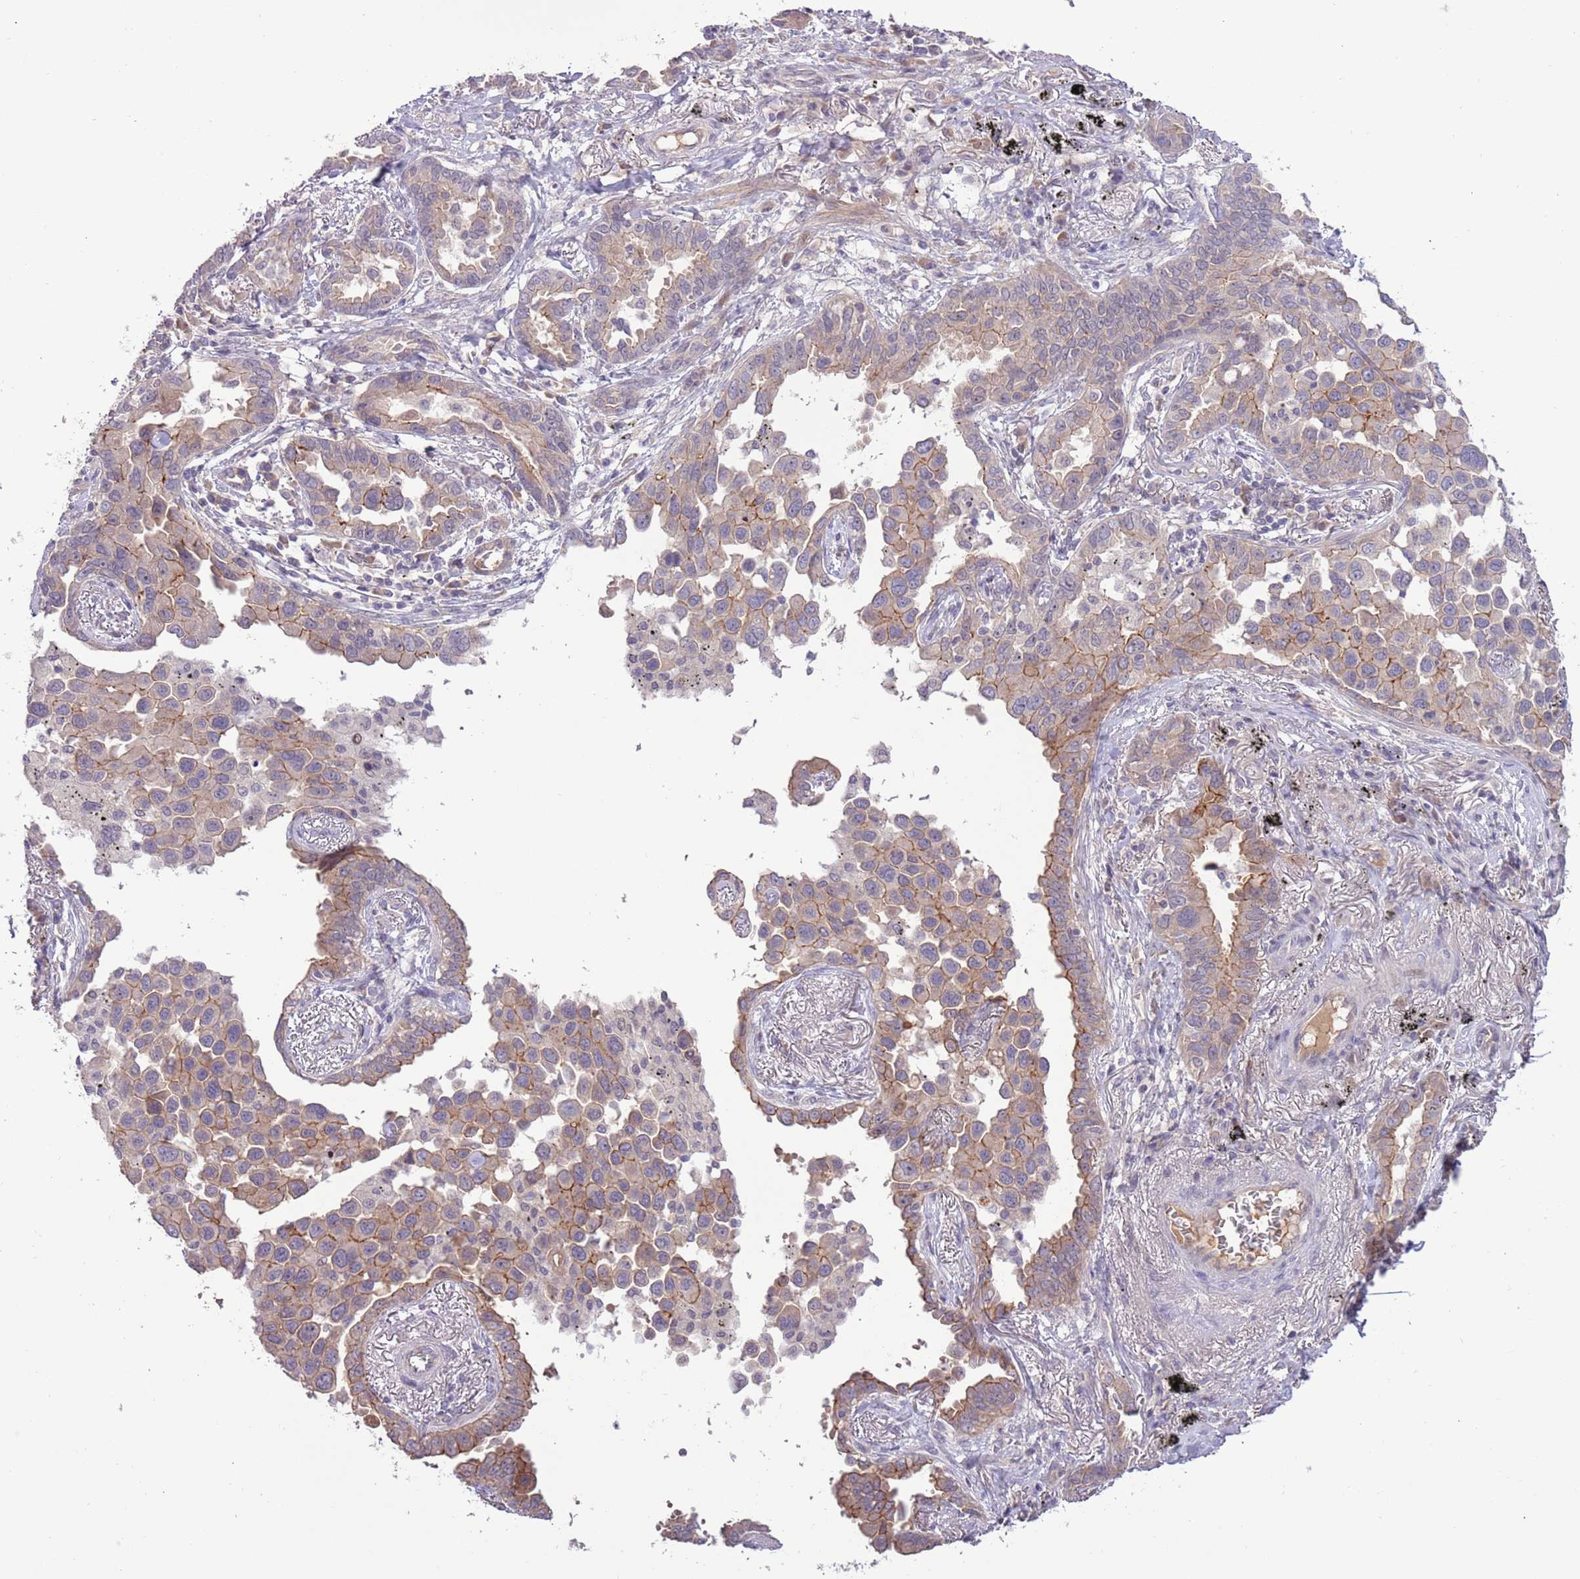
{"staining": {"intensity": "moderate", "quantity": "25%-75%", "location": "cytoplasmic/membranous"}, "tissue": "lung cancer", "cell_type": "Tumor cells", "image_type": "cancer", "snomed": [{"axis": "morphology", "description": "Adenocarcinoma, NOS"}, {"axis": "topography", "description": "Lung"}], "caption": "Moderate cytoplasmic/membranous expression is present in approximately 25%-75% of tumor cells in lung cancer. (brown staining indicates protein expression, while blue staining denotes nuclei).", "gene": "SHROOM3", "patient": {"sex": "male", "age": 67}}